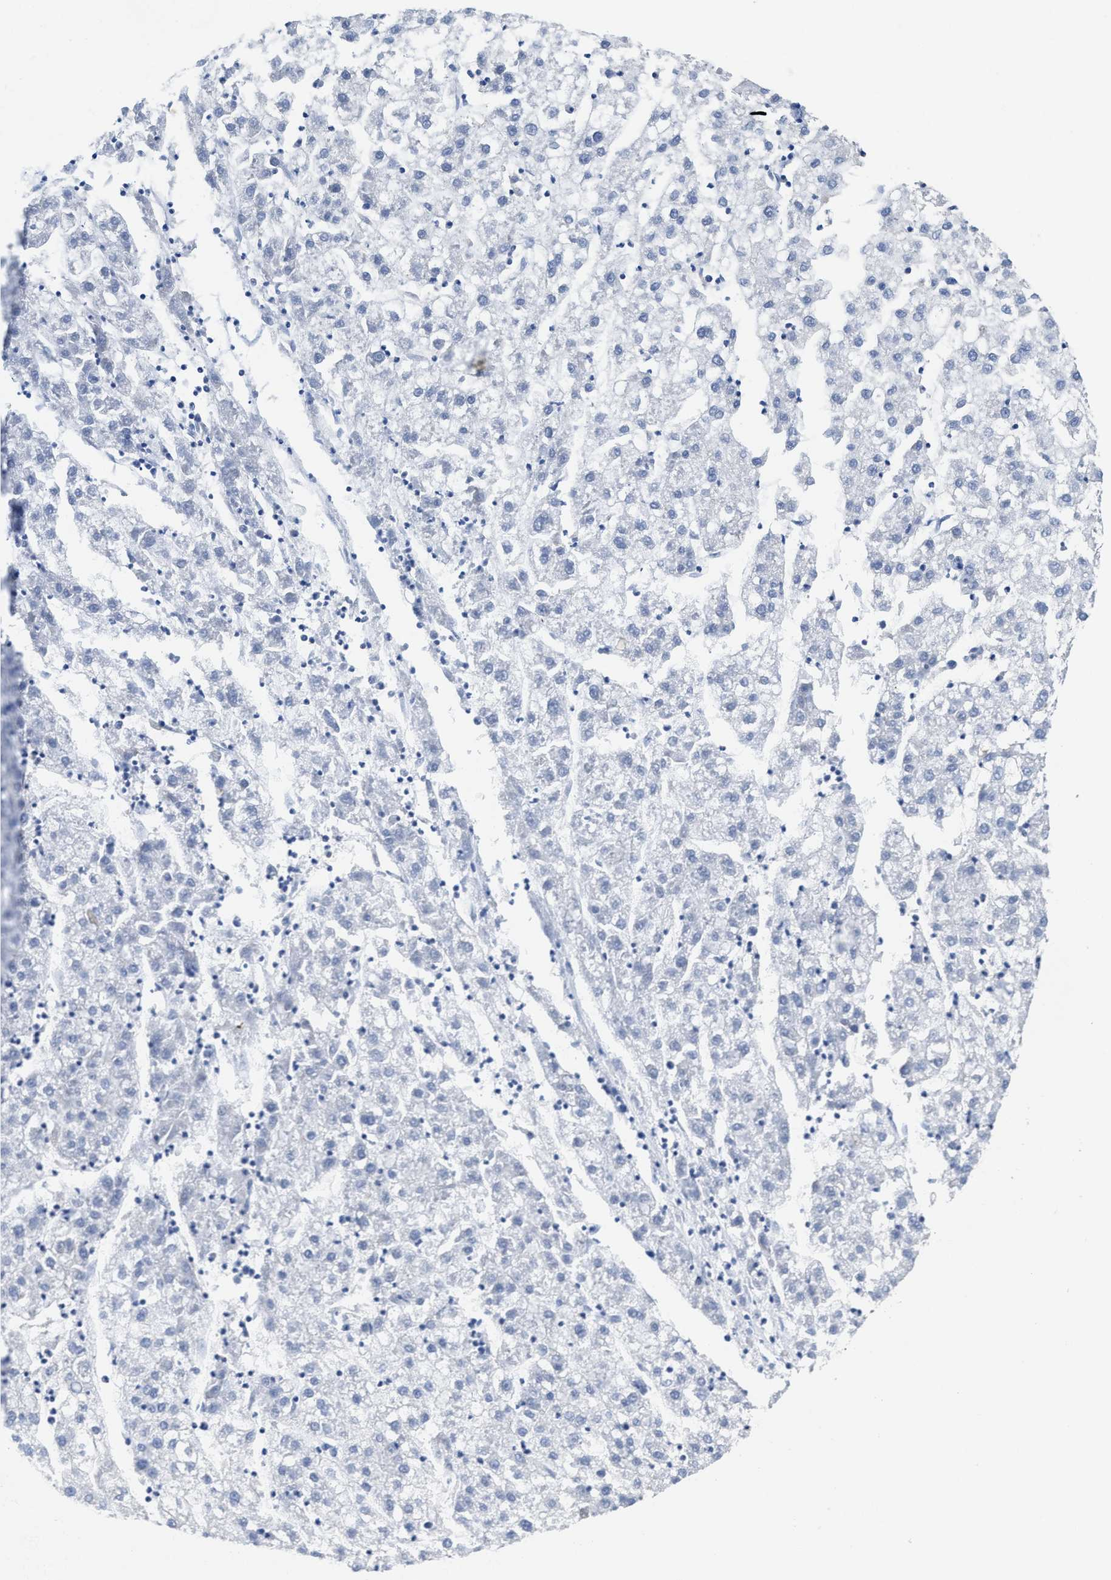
{"staining": {"intensity": "negative", "quantity": "none", "location": "none"}, "tissue": "liver cancer", "cell_type": "Tumor cells", "image_type": "cancer", "snomed": [{"axis": "morphology", "description": "Carcinoma, Hepatocellular, NOS"}, {"axis": "topography", "description": "Liver"}], "caption": "High power microscopy micrograph of an immunohistochemistry (IHC) micrograph of liver cancer, revealing no significant expression in tumor cells.", "gene": "TBRG4", "patient": {"sex": "male", "age": 72}}